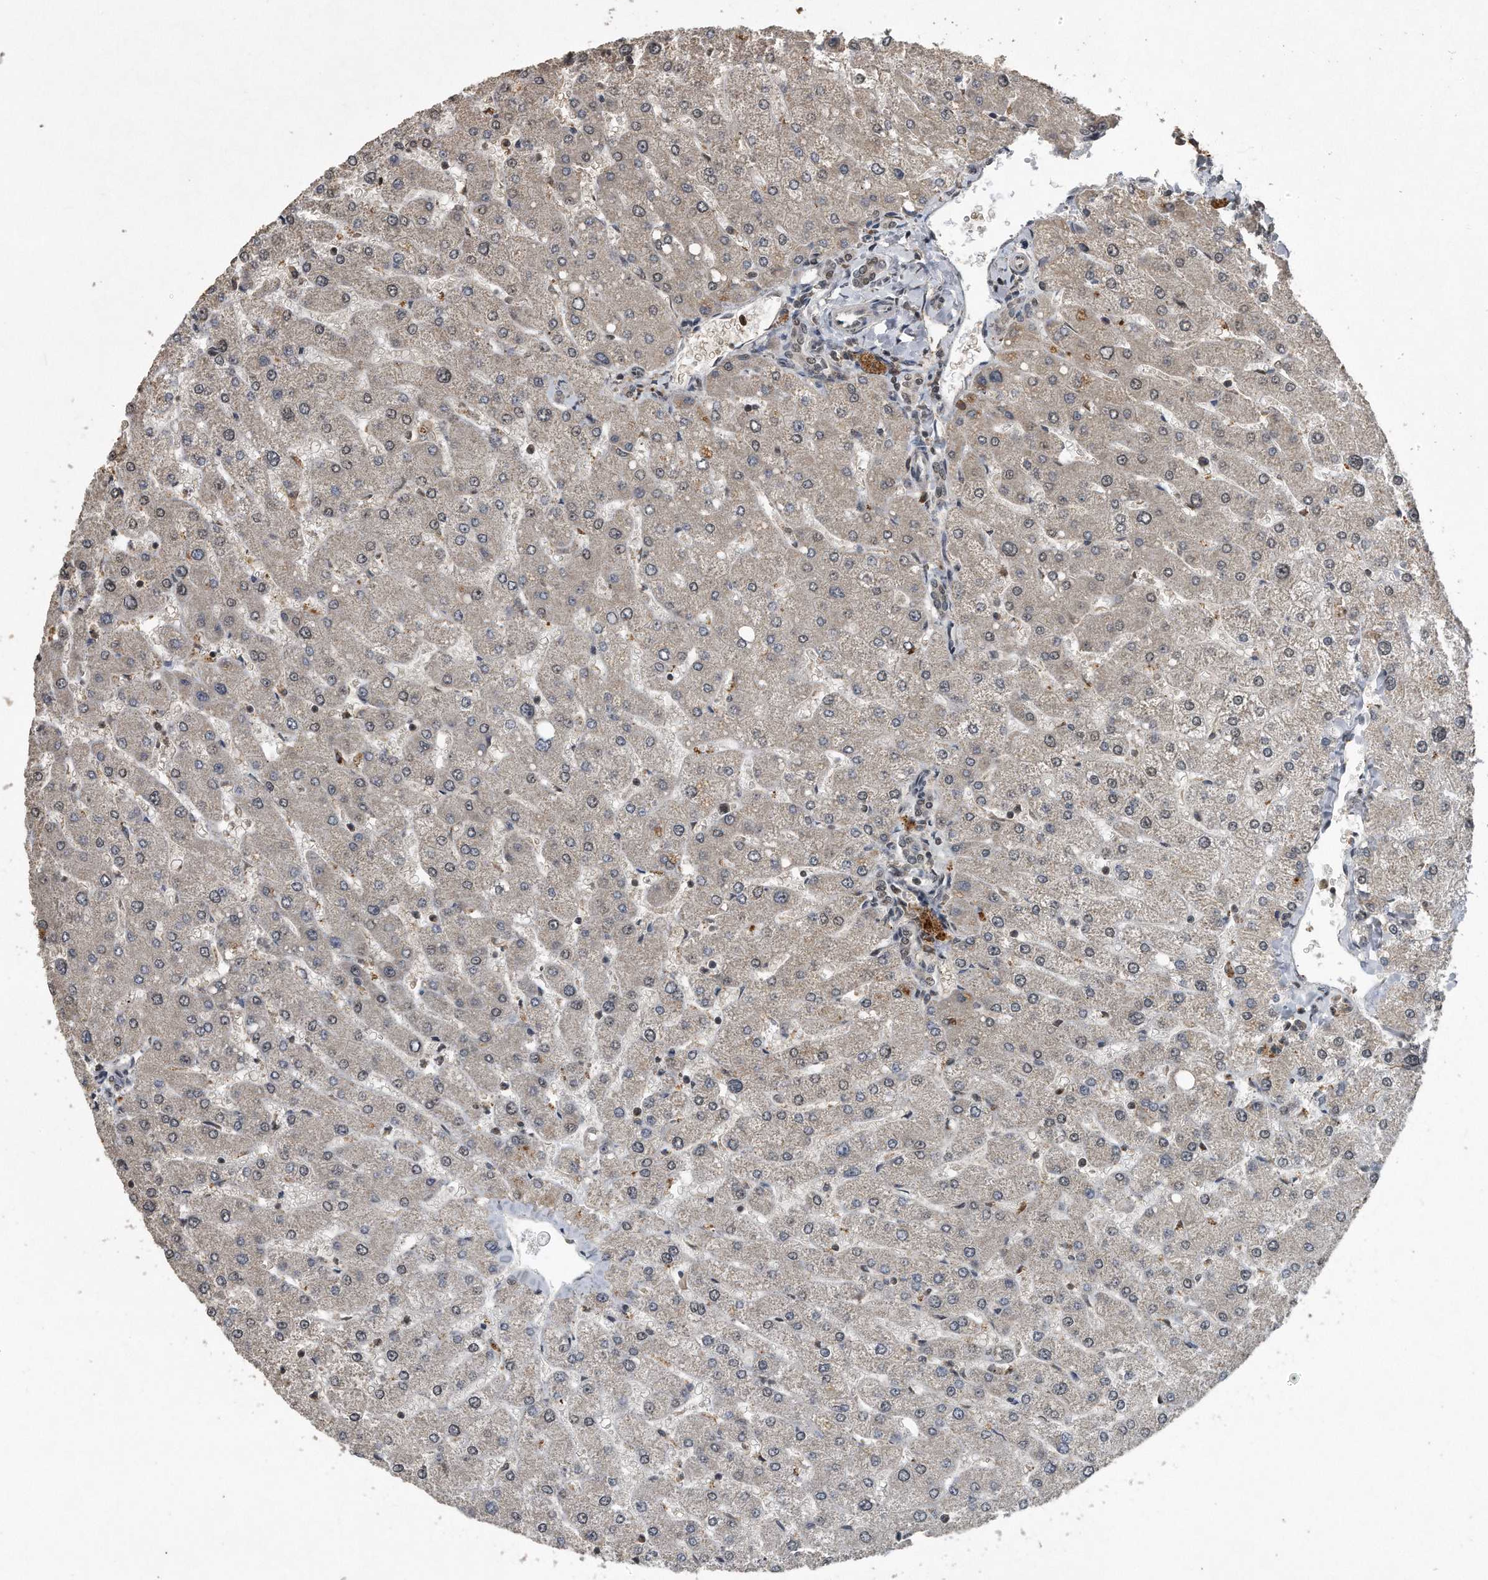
{"staining": {"intensity": "weak", "quantity": "25%-75%", "location": "nuclear"}, "tissue": "liver", "cell_type": "Cholangiocytes", "image_type": "normal", "snomed": [{"axis": "morphology", "description": "Normal tissue, NOS"}, {"axis": "topography", "description": "Liver"}], "caption": "Cholangiocytes show low levels of weak nuclear staining in approximately 25%-75% of cells in normal human liver. (Brightfield microscopy of DAB IHC at high magnification).", "gene": "CRYZL1", "patient": {"sex": "male", "age": 55}}